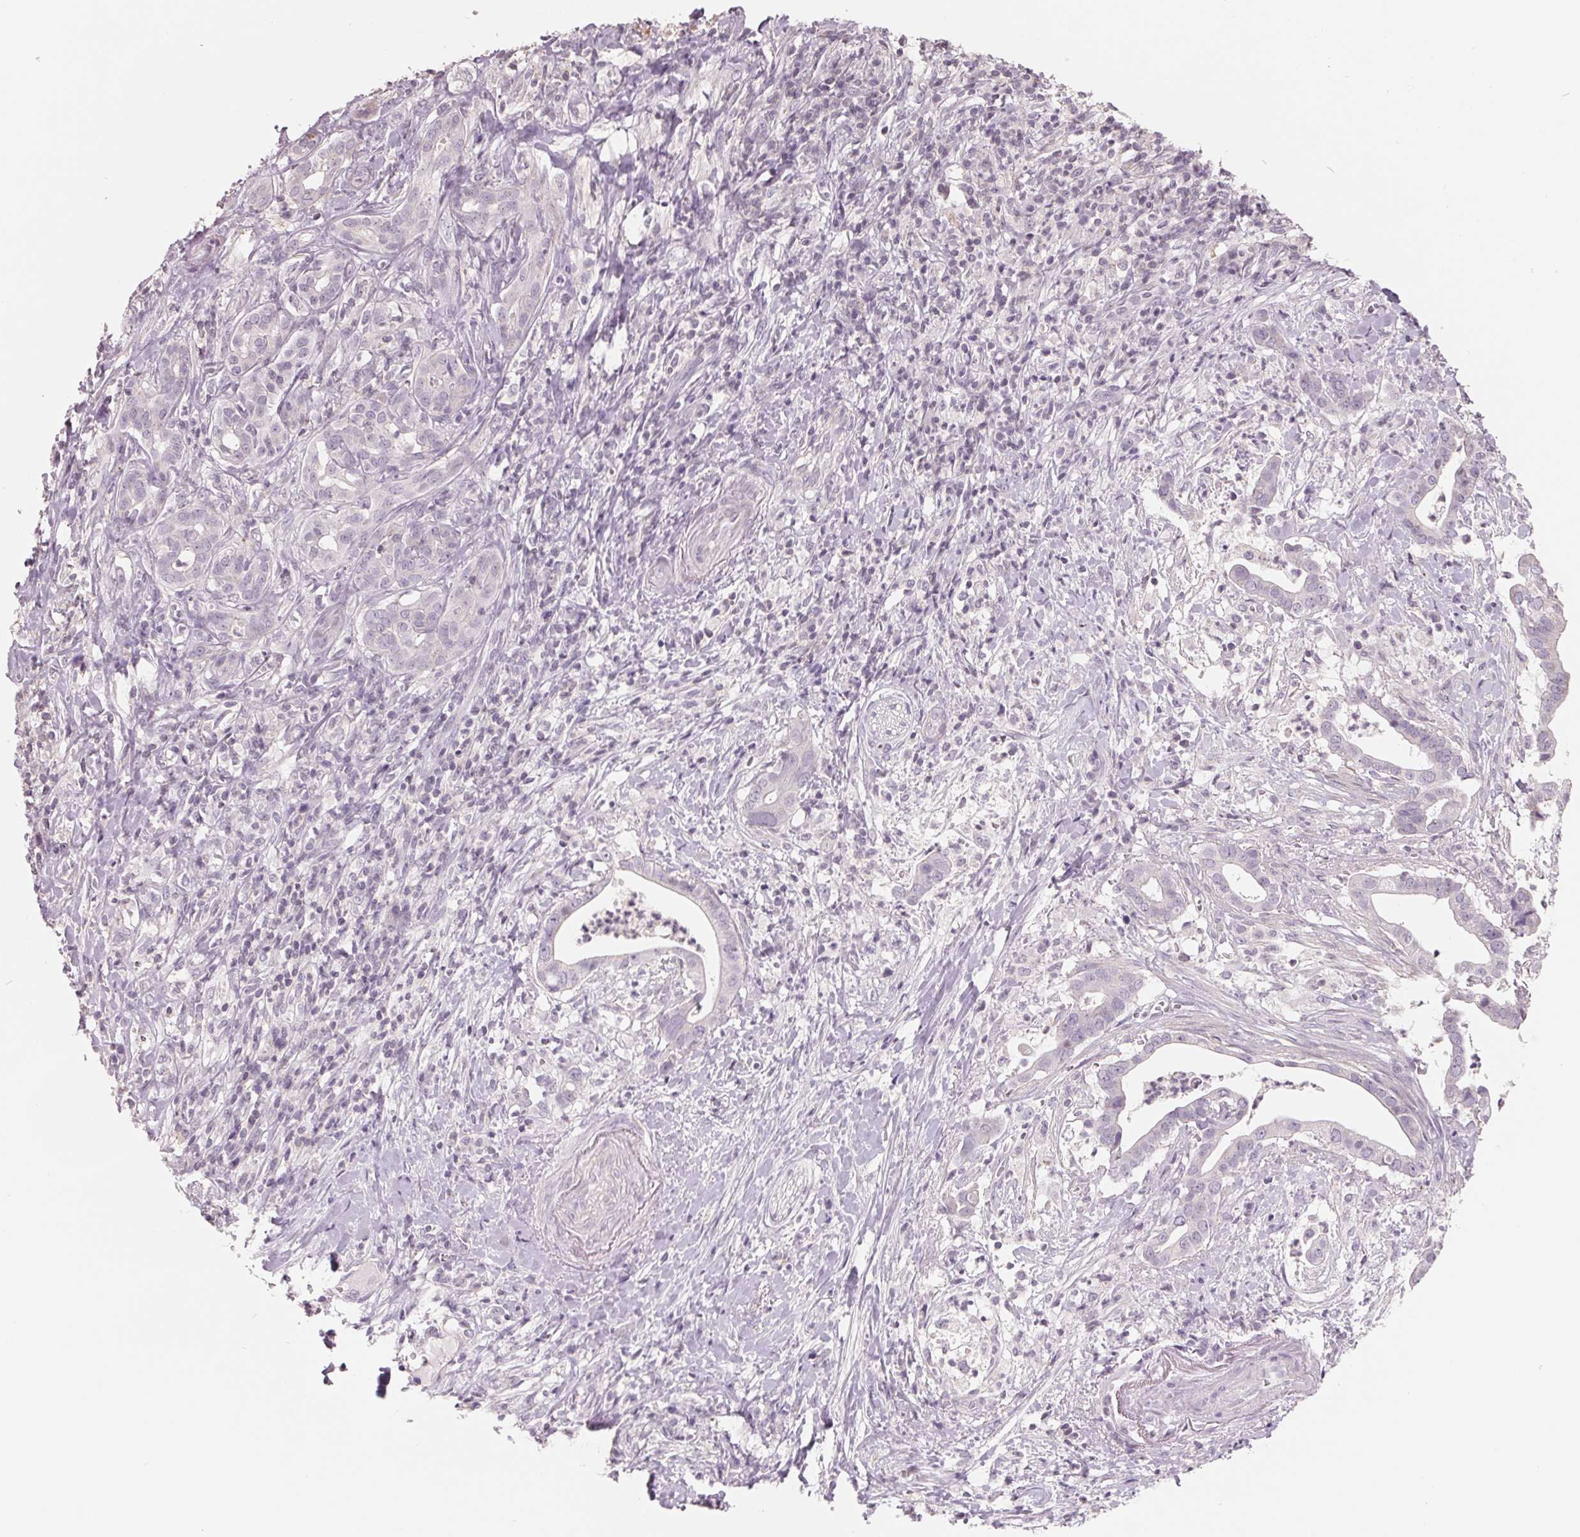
{"staining": {"intensity": "negative", "quantity": "none", "location": "none"}, "tissue": "pancreatic cancer", "cell_type": "Tumor cells", "image_type": "cancer", "snomed": [{"axis": "morphology", "description": "Adenocarcinoma, NOS"}, {"axis": "topography", "description": "Pancreas"}], "caption": "DAB immunohistochemical staining of pancreatic adenocarcinoma shows no significant expression in tumor cells.", "gene": "FTCD", "patient": {"sex": "male", "age": 61}}